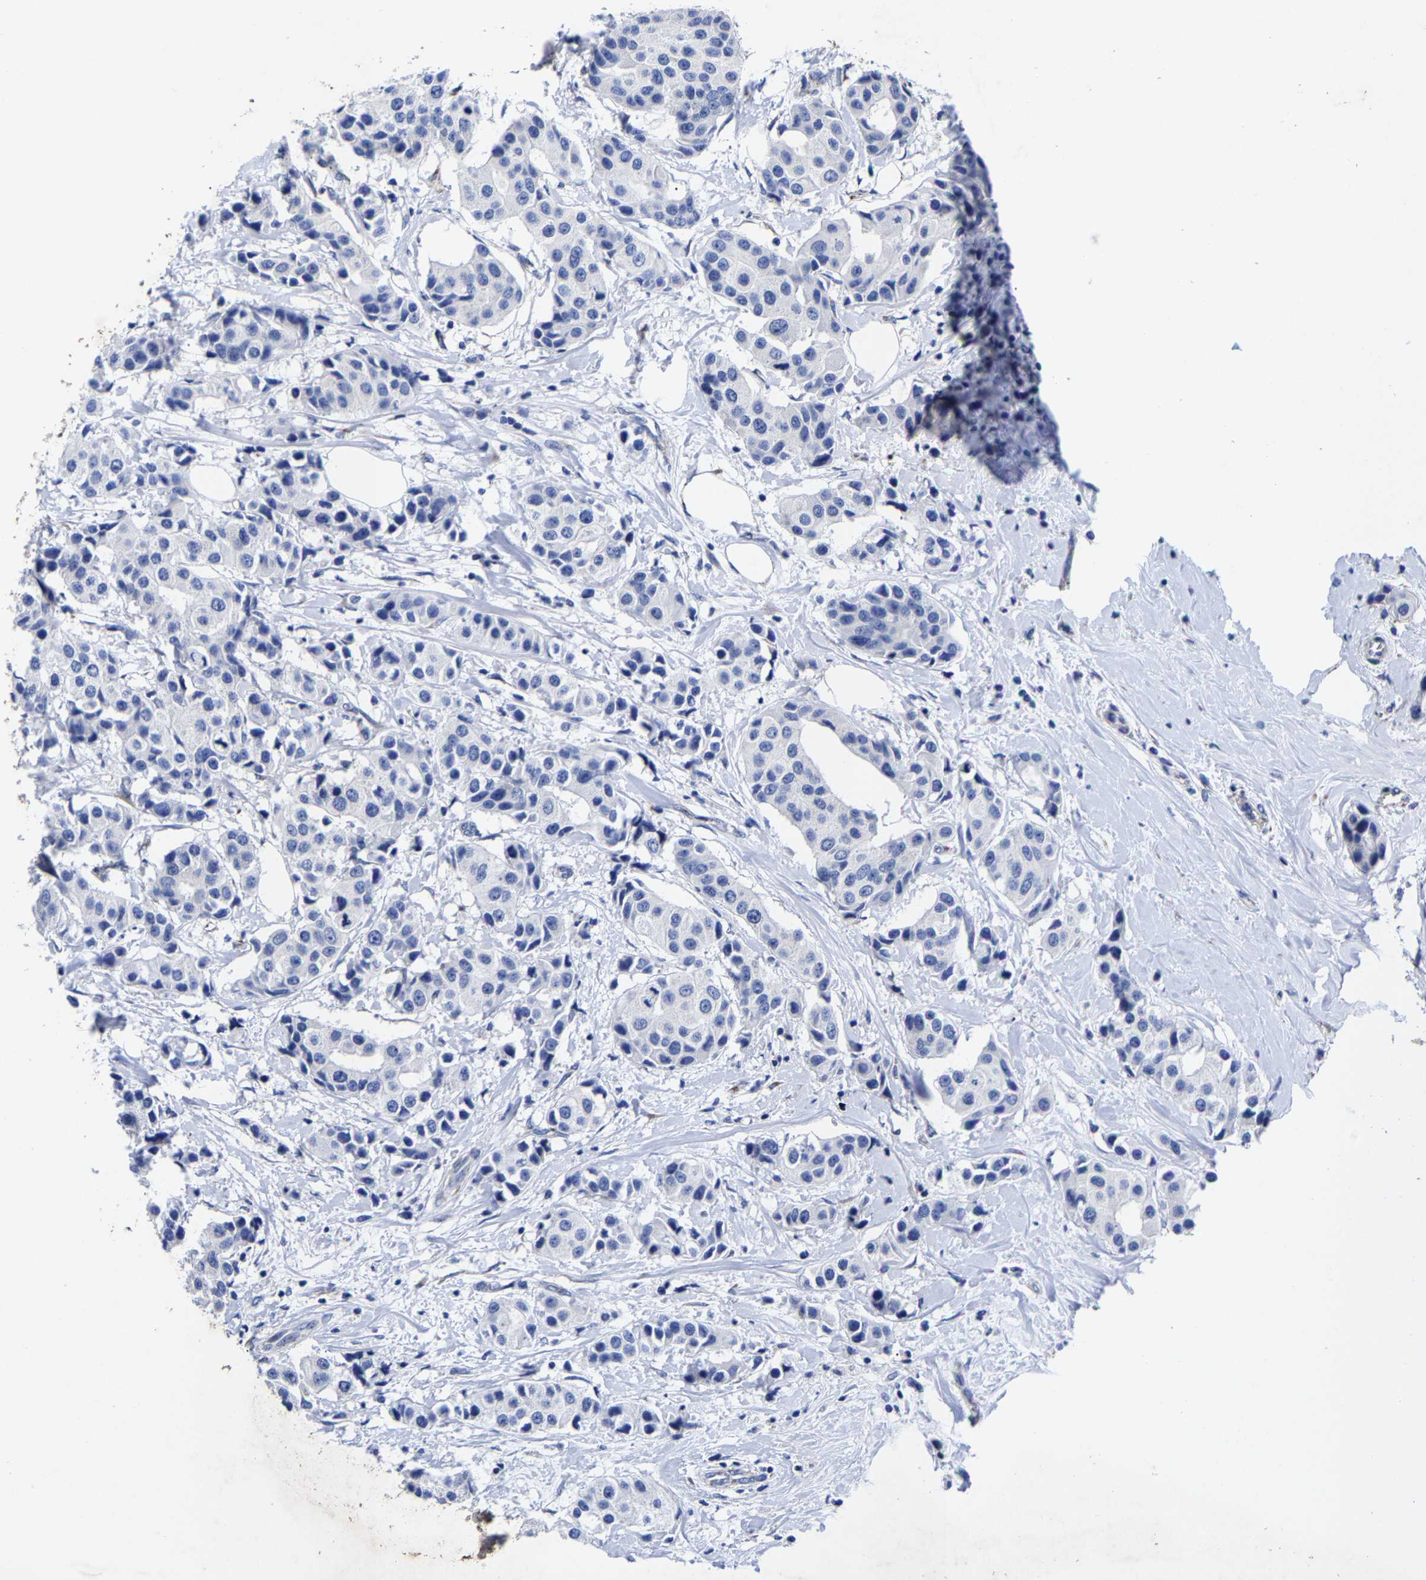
{"staining": {"intensity": "negative", "quantity": "none", "location": "none"}, "tissue": "breast cancer", "cell_type": "Tumor cells", "image_type": "cancer", "snomed": [{"axis": "morphology", "description": "Normal tissue, NOS"}, {"axis": "morphology", "description": "Duct carcinoma"}, {"axis": "topography", "description": "Breast"}], "caption": "Tumor cells show no significant protein staining in intraductal carcinoma (breast).", "gene": "AASS", "patient": {"sex": "female", "age": 39}}